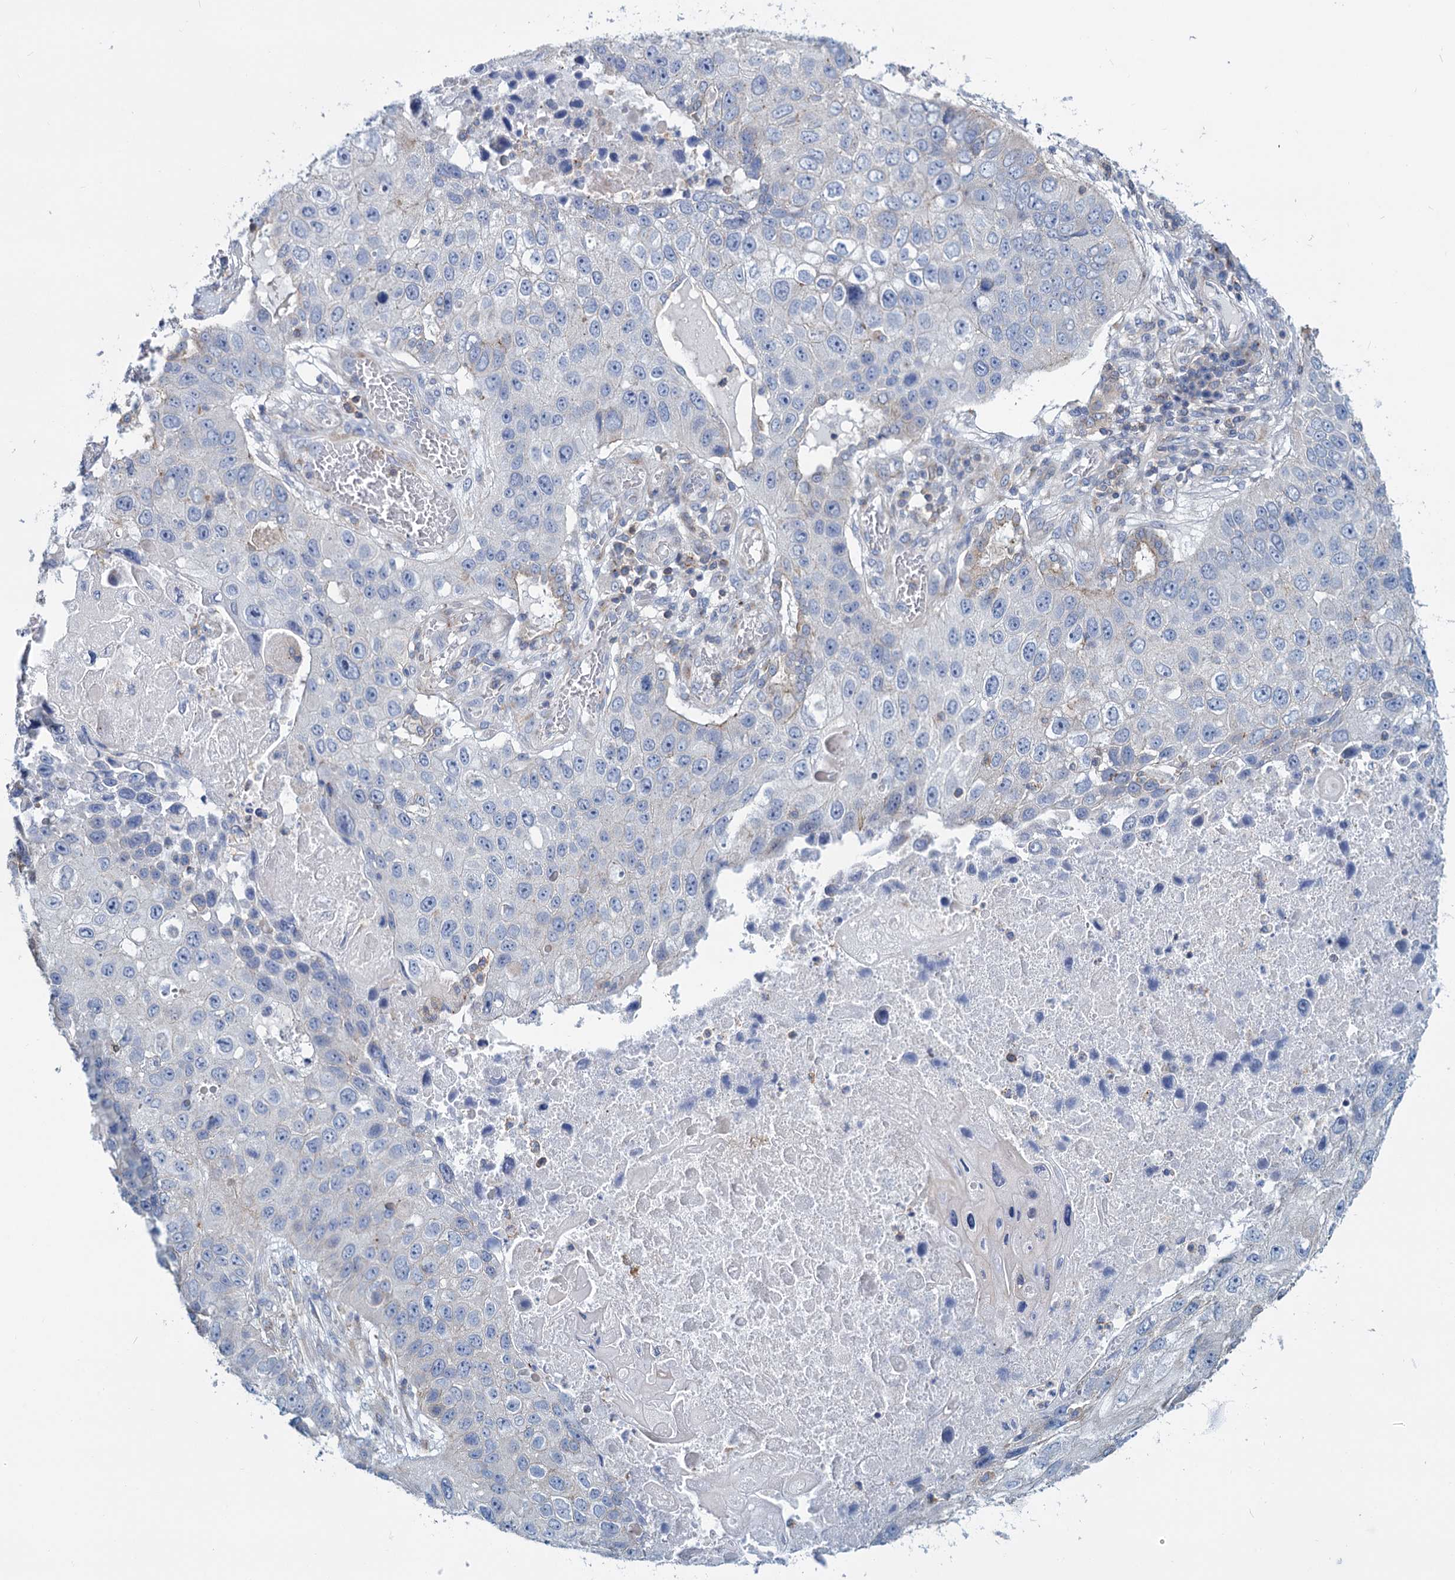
{"staining": {"intensity": "negative", "quantity": "none", "location": "none"}, "tissue": "lung cancer", "cell_type": "Tumor cells", "image_type": "cancer", "snomed": [{"axis": "morphology", "description": "Squamous cell carcinoma, NOS"}, {"axis": "topography", "description": "Lung"}], "caption": "Protein analysis of lung cancer exhibits no significant expression in tumor cells.", "gene": "LRCH4", "patient": {"sex": "male", "age": 61}}